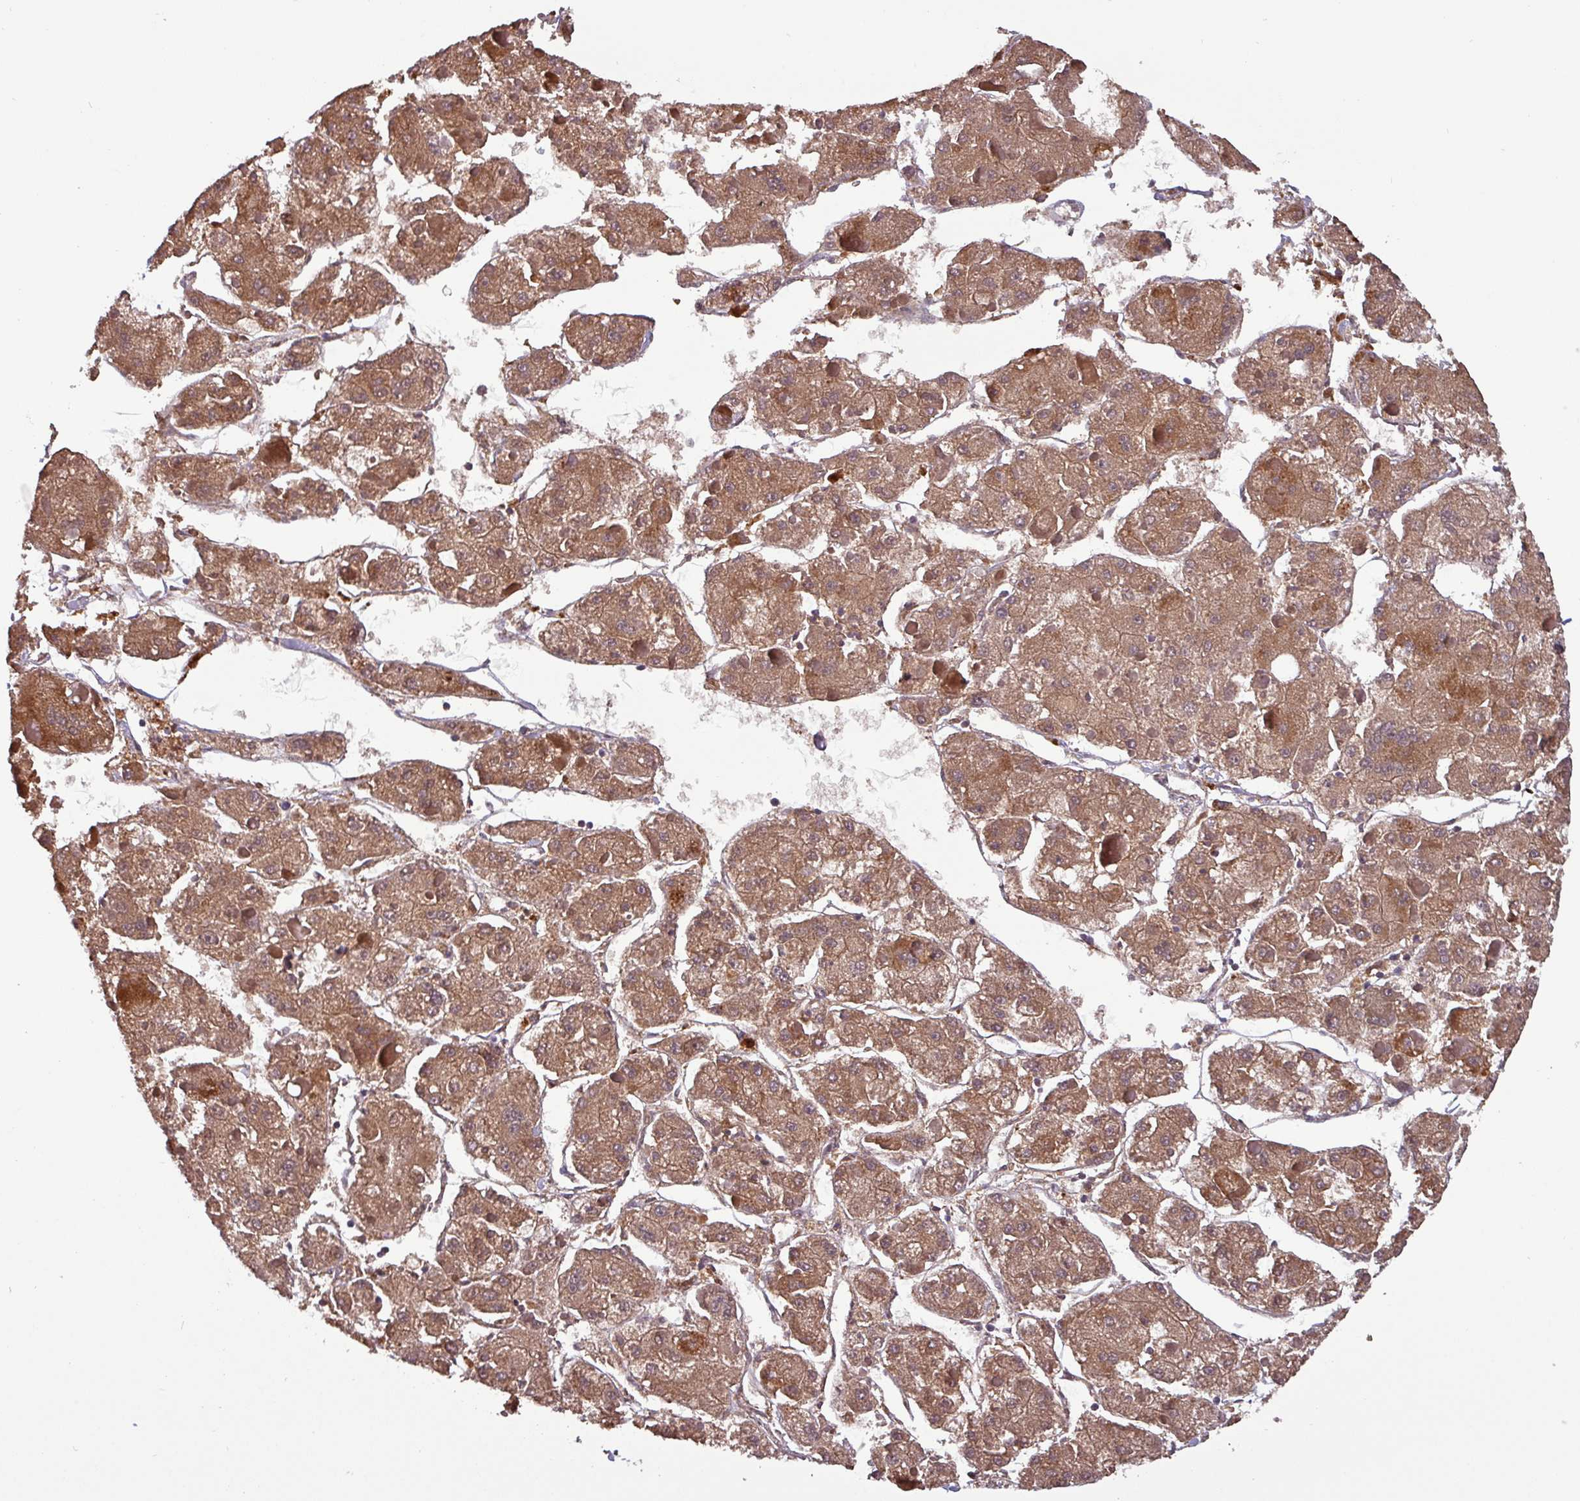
{"staining": {"intensity": "moderate", "quantity": ">75%", "location": "cytoplasmic/membranous,nuclear"}, "tissue": "liver cancer", "cell_type": "Tumor cells", "image_type": "cancer", "snomed": [{"axis": "morphology", "description": "Carcinoma, Hepatocellular, NOS"}, {"axis": "topography", "description": "Liver"}], "caption": "Immunohistochemical staining of human liver hepatocellular carcinoma displays medium levels of moderate cytoplasmic/membranous and nuclear staining in about >75% of tumor cells. The protein is stained brown, and the nuclei are stained in blue (DAB (3,3'-diaminobenzidine) IHC with brightfield microscopy, high magnification).", "gene": "NOB1", "patient": {"sex": "female", "age": 73}}